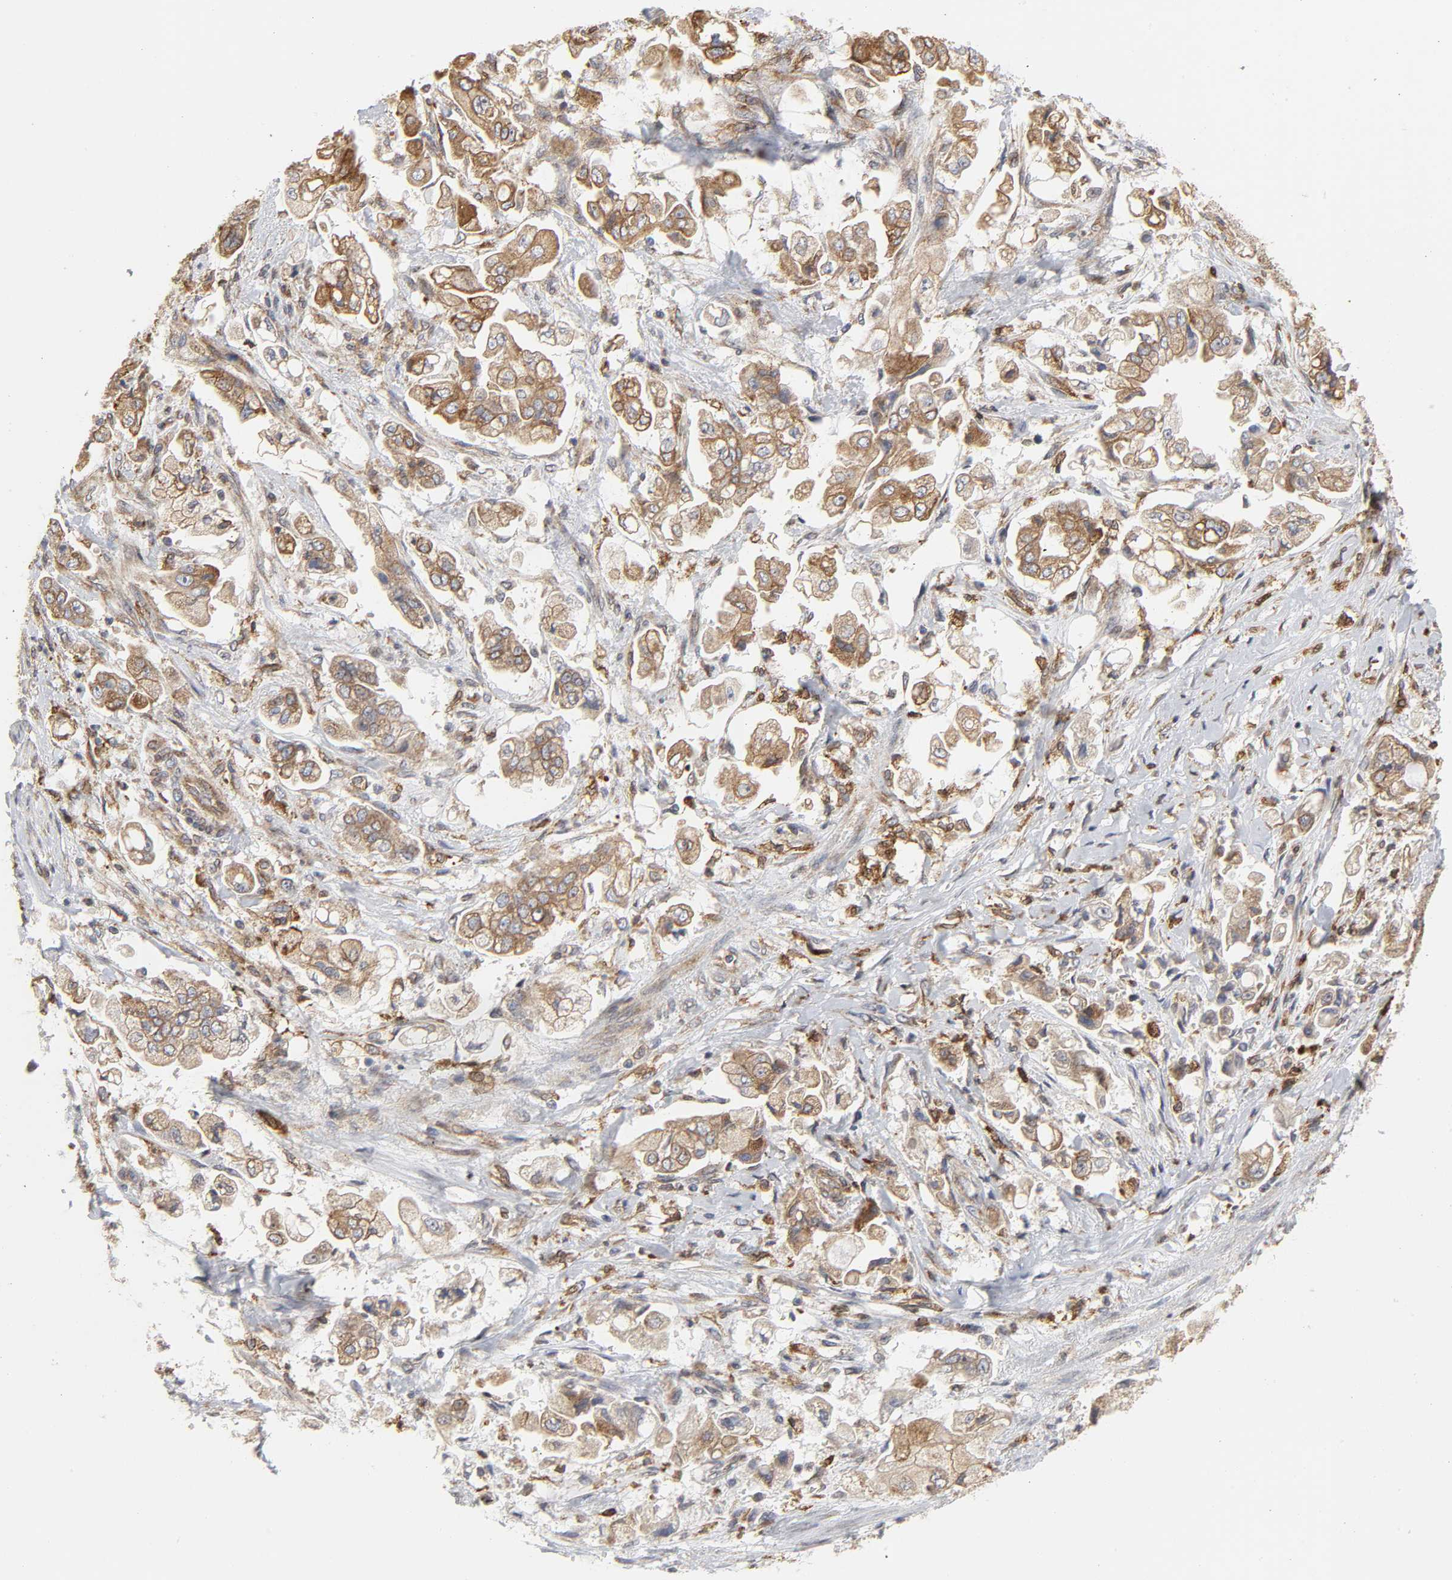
{"staining": {"intensity": "moderate", "quantity": ">75%", "location": "cytoplasmic/membranous"}, "tissue": "stomach cancer", "cell_type": "Tumor cells", "image_type": "cancer", "snomed": [{"axis": "morphology", "description": "Adenocarcinoma, NOS"}, {"axis": "topography", "description": "Stomach"}], "caption": "Stomach adenocarcinoma stained with DAB (3,3'-diaminobenzidine) IHC reveals medium levels of moderate cytoplasmic/membranous positivity in approximately >75% of tumor cells.", "gene": "POR", "patient": {"sex": "male", "age": 62}}